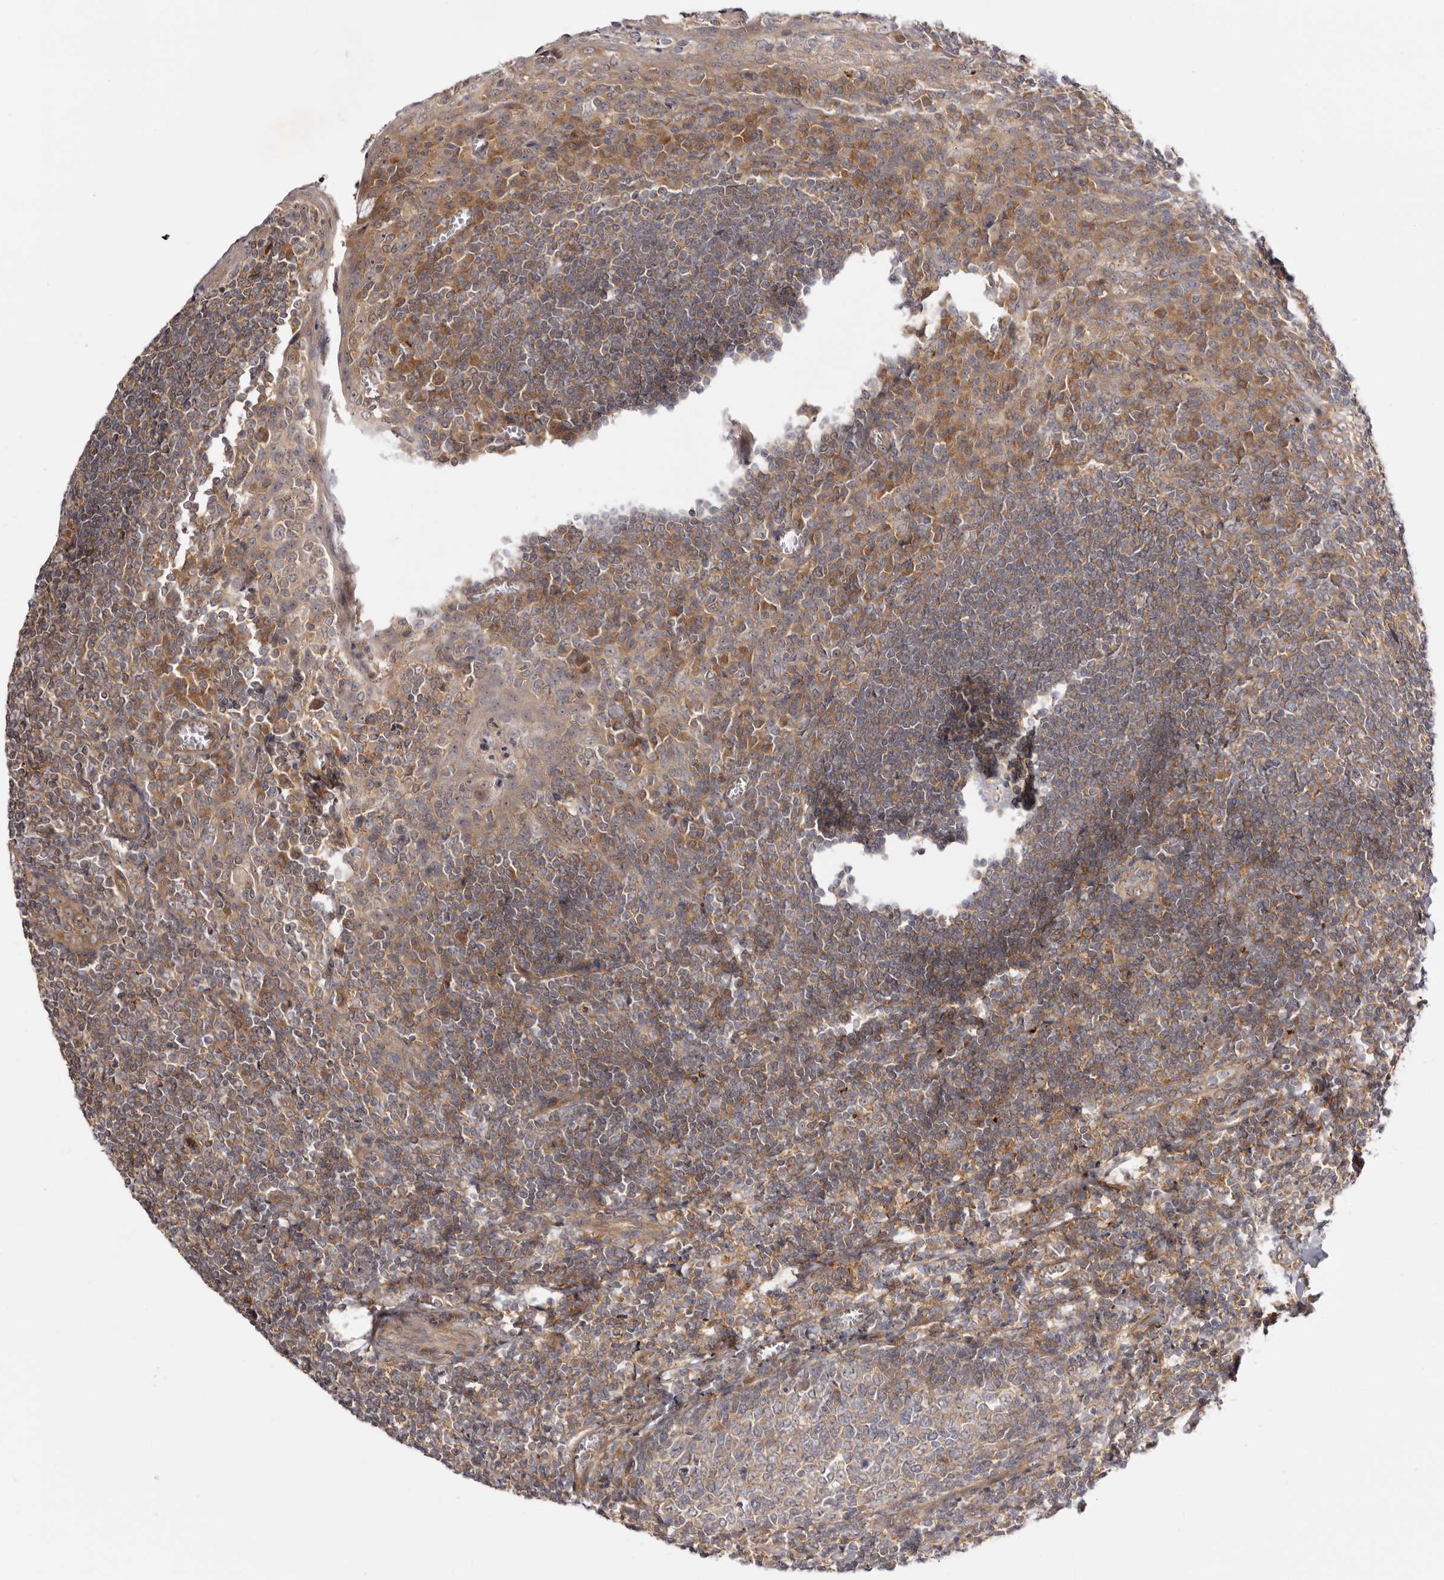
{"staining": {"intensity": "moderate", "quantity": "25%-75%", "location": "cytoplasmic/membranous"}, "tissue": "tonsil", "cell_type": "Germinal center cells", "image_type": "normal", "snomed": [{"axis": "morphology", "description": "Normal tissue, NOS"}, {"axis": "topography", "description": "Tonsil"}], "caption": "IHC histopathology image of benign tonsil: tonsil stained using immunohistochemistry exhibits medium levels of moderate protein expression localized specifically in the cytoplasmic/membranous of germinal center cells, appearing as a cytoplasmic/membranous brown color.", "gene": "PANK4", "patient": {"sex": "male", "age": 27}}